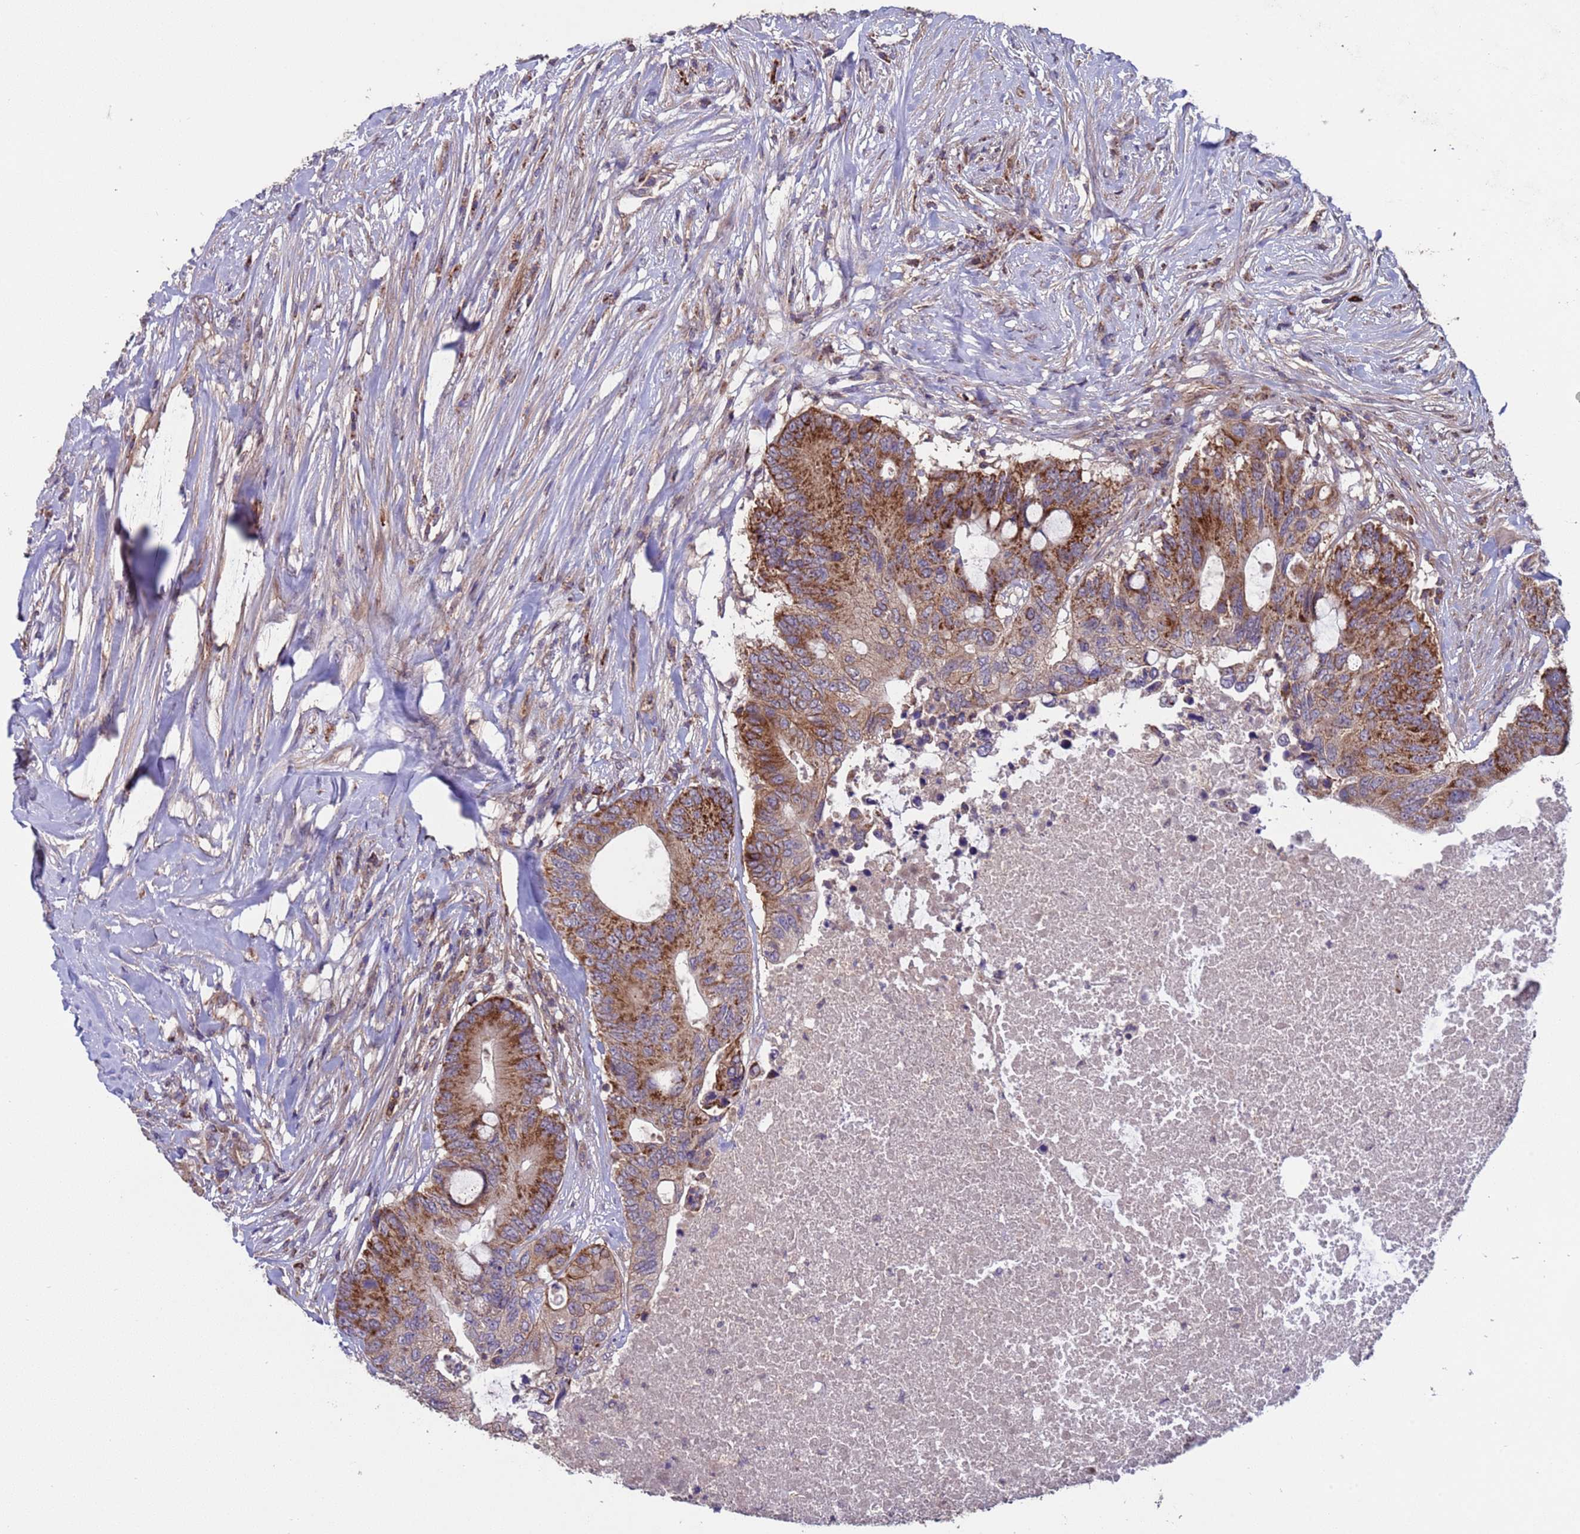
{"staining": {"intensity": "moderate", "quantity": ">75%", "location": "cytoplasmic/membranous"}, "tissue": "colorectal cancer", "cell_type": "Tumor cells", "image_type": "cancer", "snomed": [{"axis": "morphology", "description": "Adenocarcinoma, NOS"}, {"axis": "topography", "description": "Colon"}], "caption": "Moderate cytoplasmic/membranous protein expression is seen in approximately >75% of tumor cells in colorectal adenocarcinoma.", "gene": "ACAD8", "patient": {"sex": "male", "age": 71}}